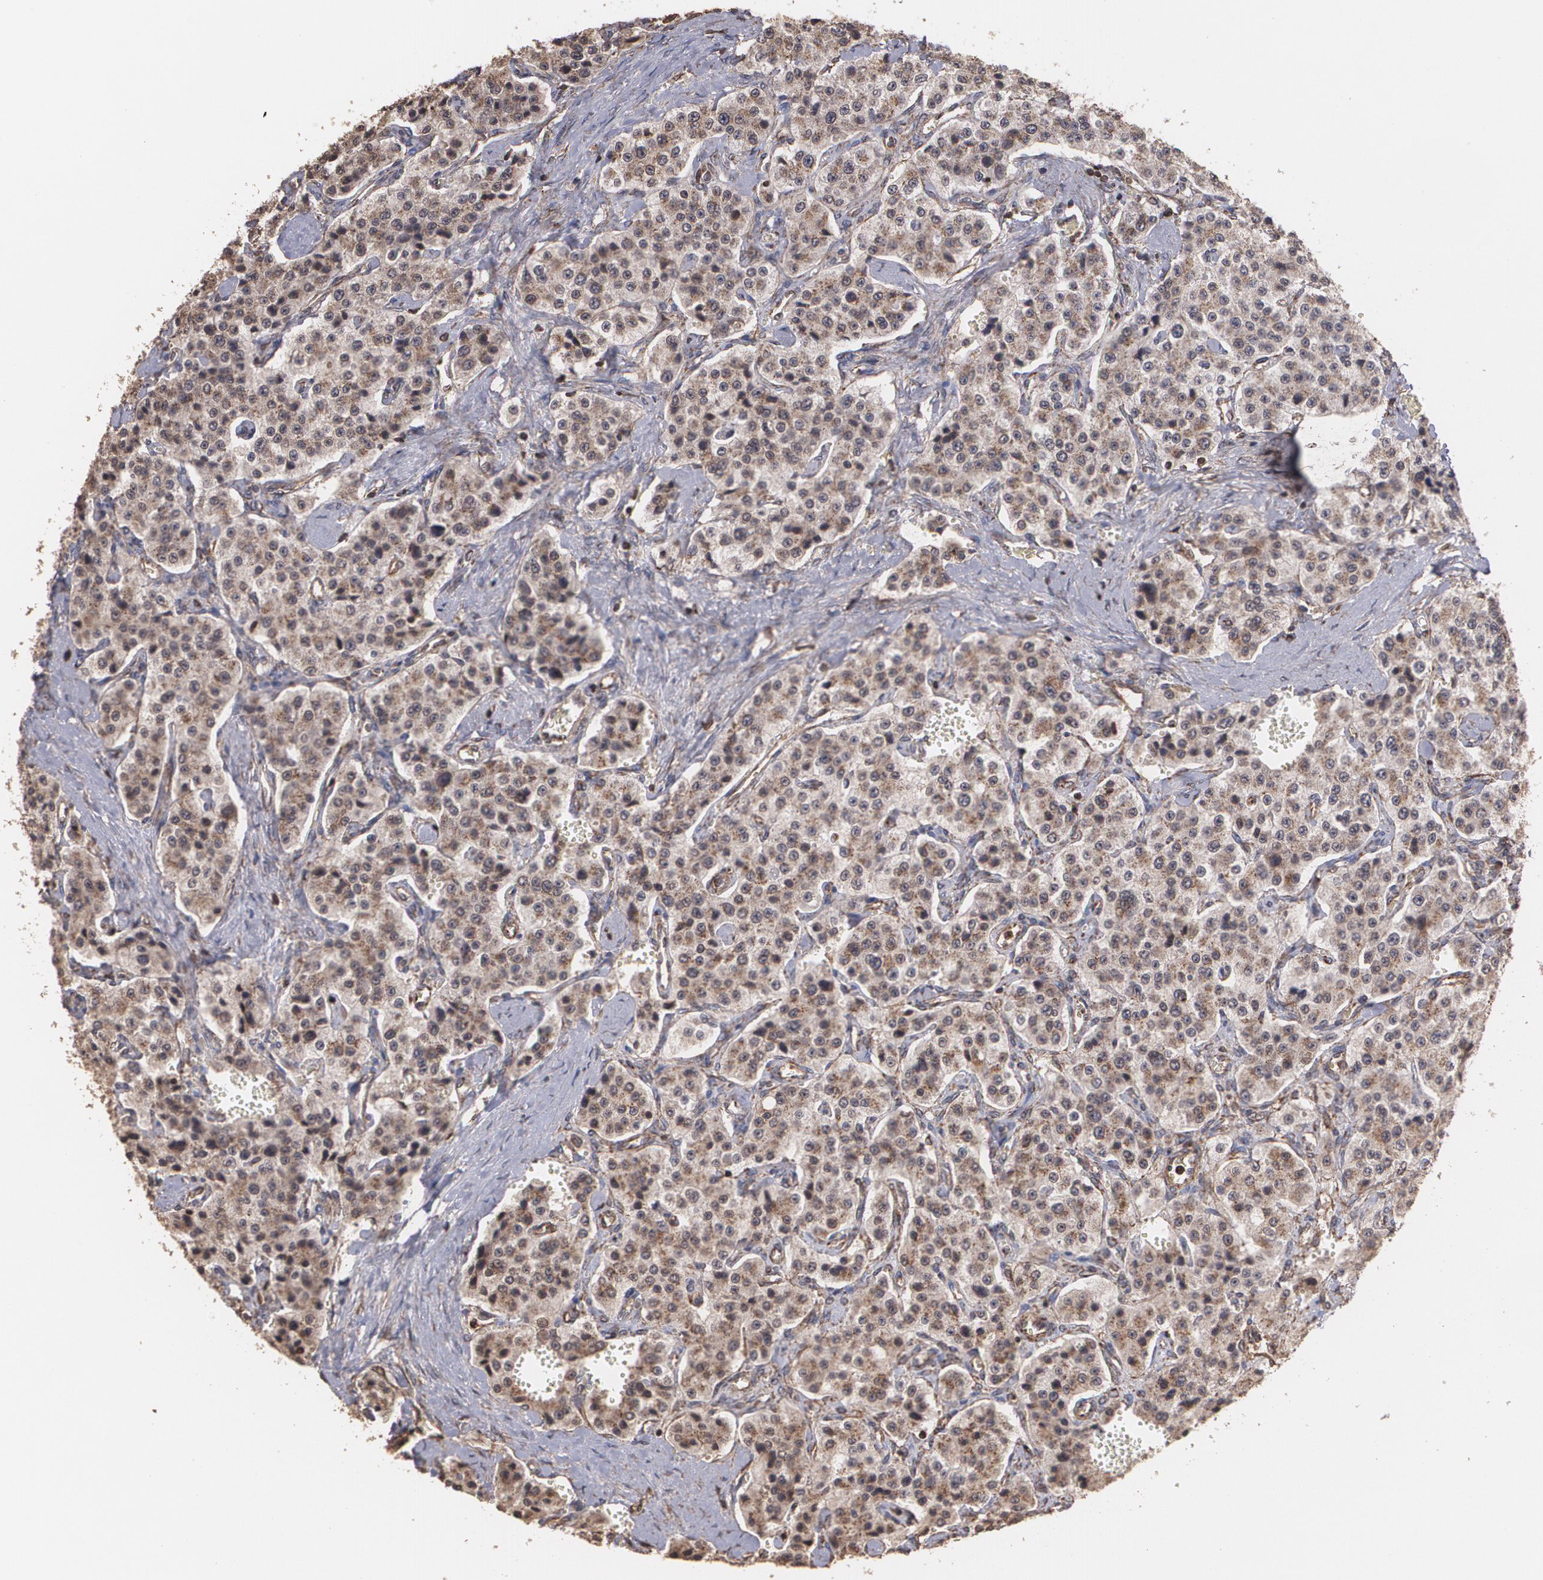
{"staining": {"intensity": "moderate", "quantity": ">75%", "location": "cytoplasmic/membranous"}, "tissue": "carcinoid", "cell_type": "Tumor cells", "image_type": "cancer", "snomed": [{"axis": "morphology", "description": "Carcinoid, malignant, NOS"}, {"axis": "topography", "description": "Small intestine"}], "caption": "Immunohistochemical staining of carcinoid demonstrates medium levels of moderate cytoplasmic/membranous positivity in about >75% of tumor cells.", "gene": "TRIP11", "patient": {"sex": "male", "age": 52}}